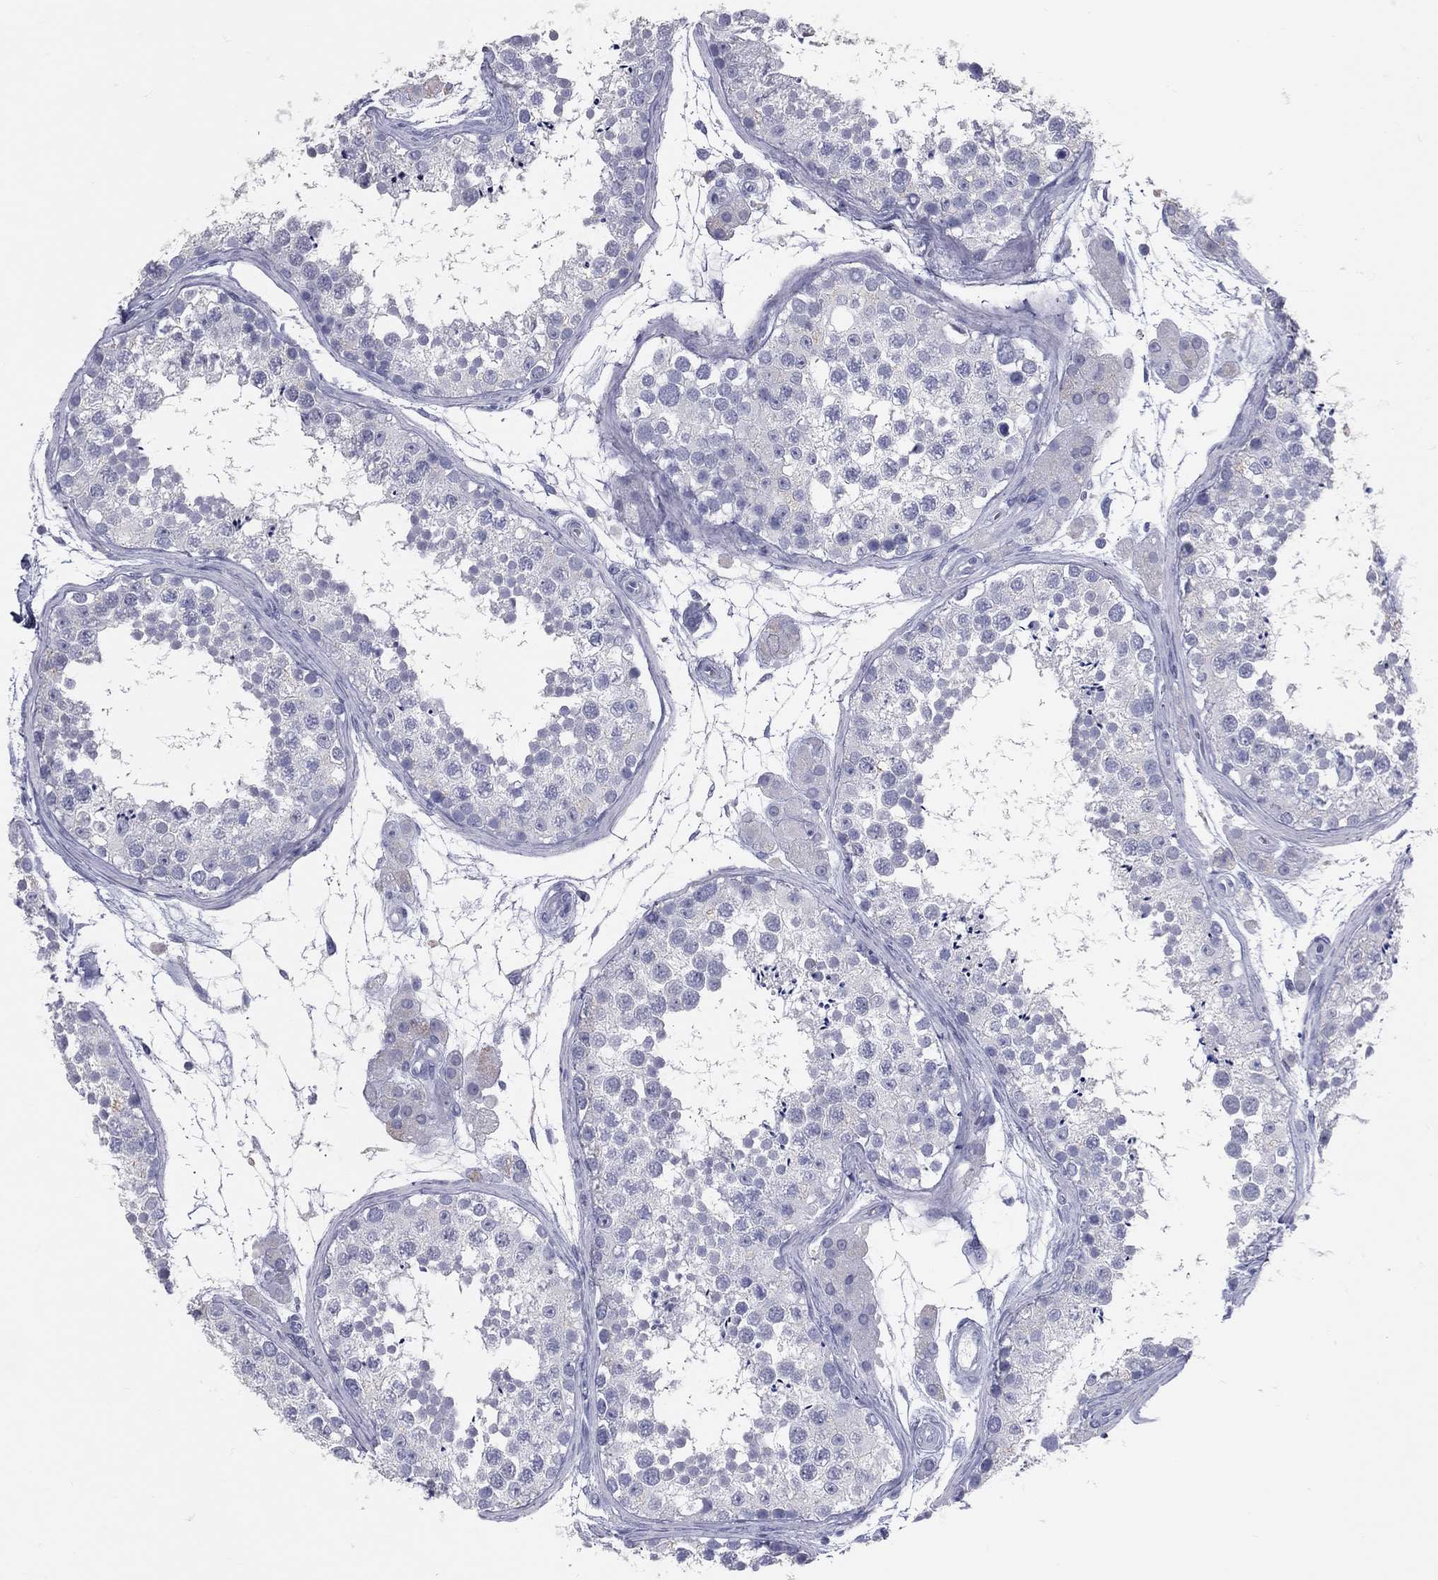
{"staining": {"intensity": "negative", "quantity": "none", "location": "none"}, "tissue": "testis", "cell_type": "Cells in seminiferous ducts", "image_type": "normal", "snomed": [{"axis": "morphology", "description": "Normal tissue, NOS"}, {"axis": "topography", "description": "Testis"}], "caption": "High power microscopy histopathology image of an immunohistochemistry (IHC) histopathology image of unremarkable testis, revealing no significant positivity in cells in seminiferous ducts.", "gene": "TFPI2", "patient": {"sex": "male", "age": 41}}